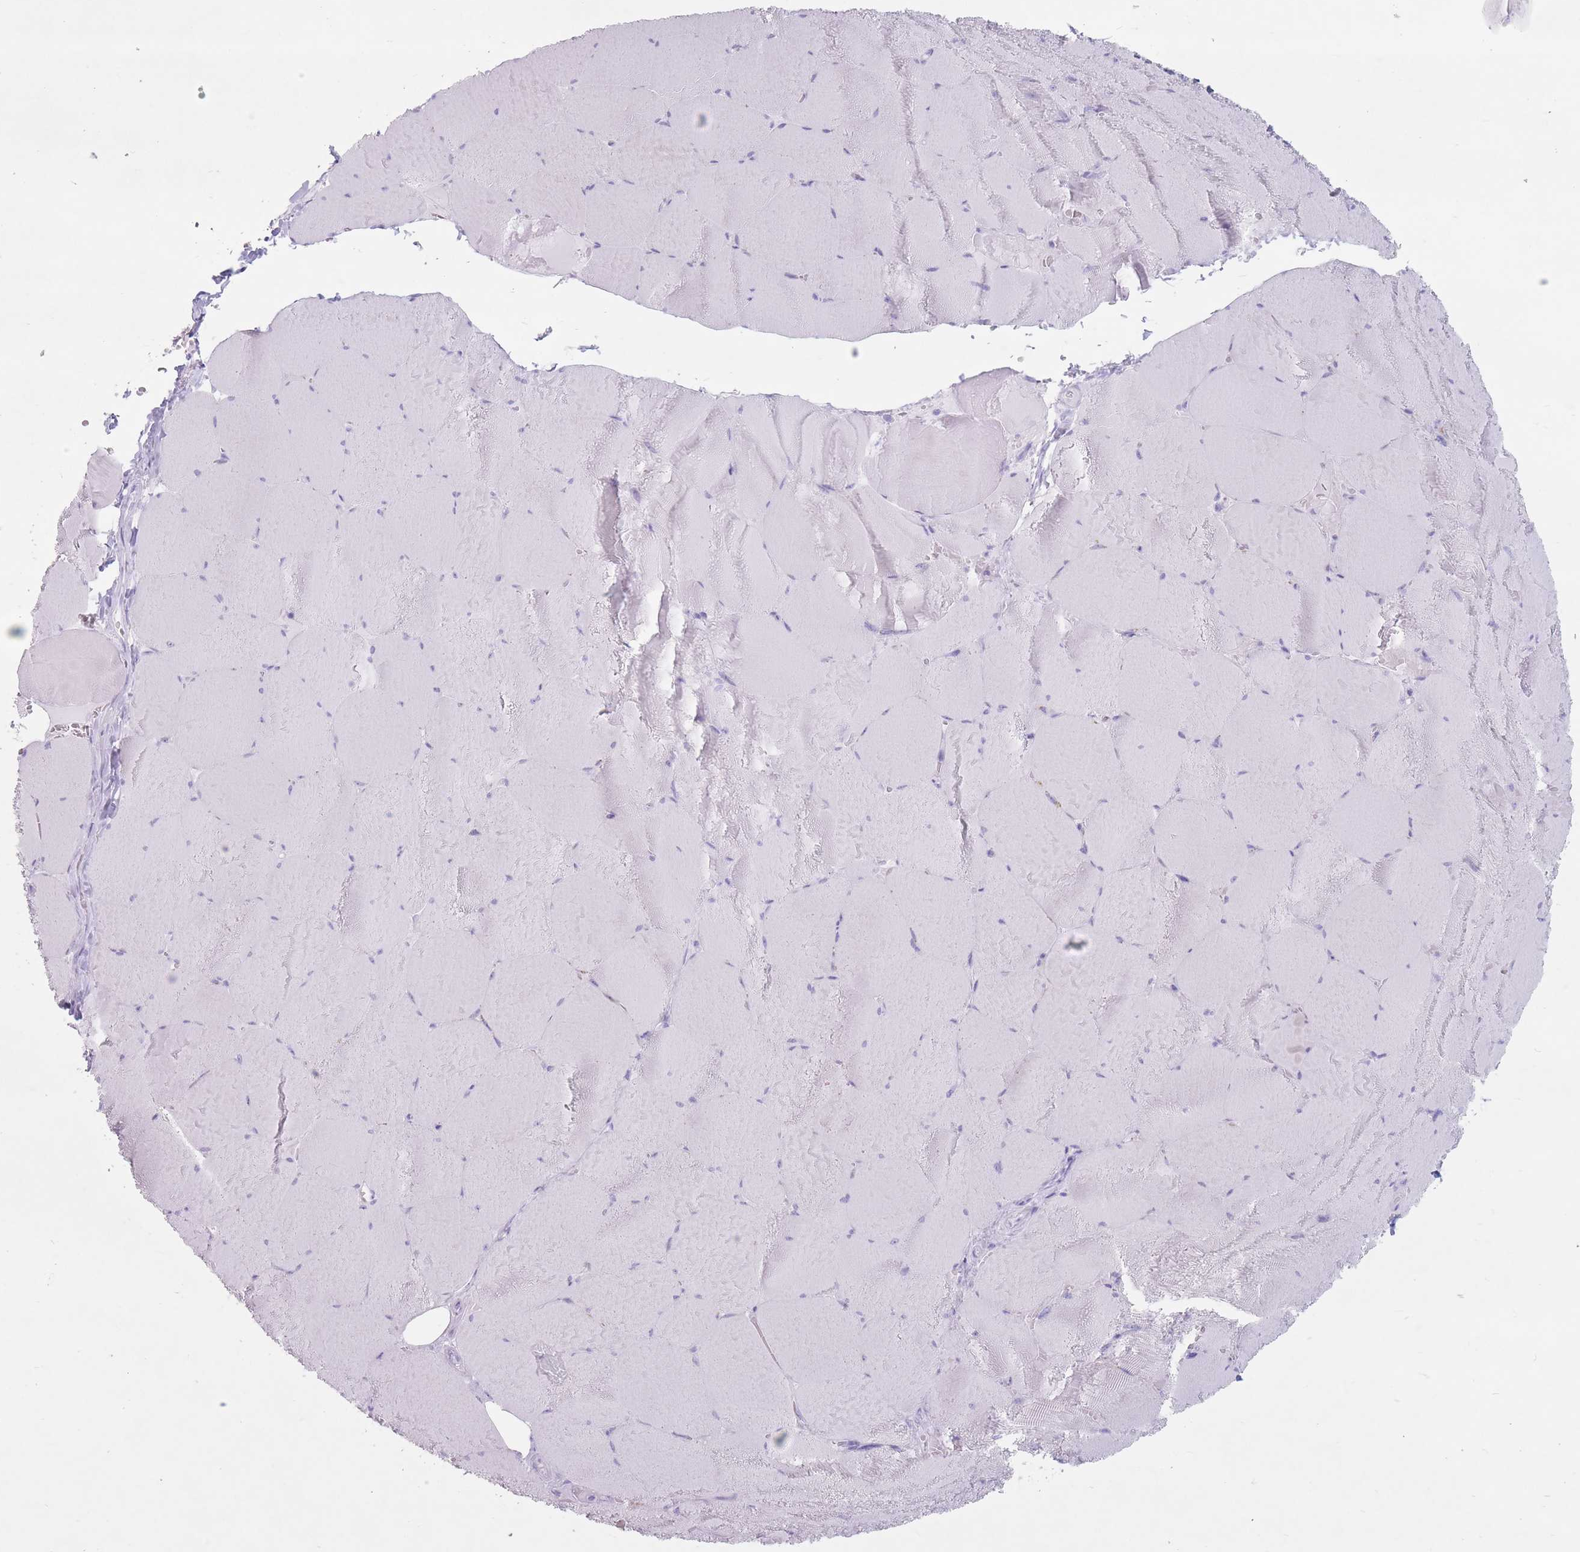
{"staining": {"intensity": "negative", "quantity": "none", "location": "none"}, "tissue": "skeletal muscle", "cell_type": "Myocytes", "image_type": "normal", "snomed": [{"axis": "morphology", "description": "Normal tissue, NOS"}, {"axis": "topography", "description": "Skeletal muscle"}, {"axis": "topography", "description": "Head-Neck"}], "caption": "Myocytes are negative for protein expression in normal human skeletal muscle. Brightfield microscopy of IHC stained with DAB (brown) and hematoxylin (blue), captured at high magnification.", "gene": "ST3GAL5", "patient": {"sex": "male", "age": 66}}